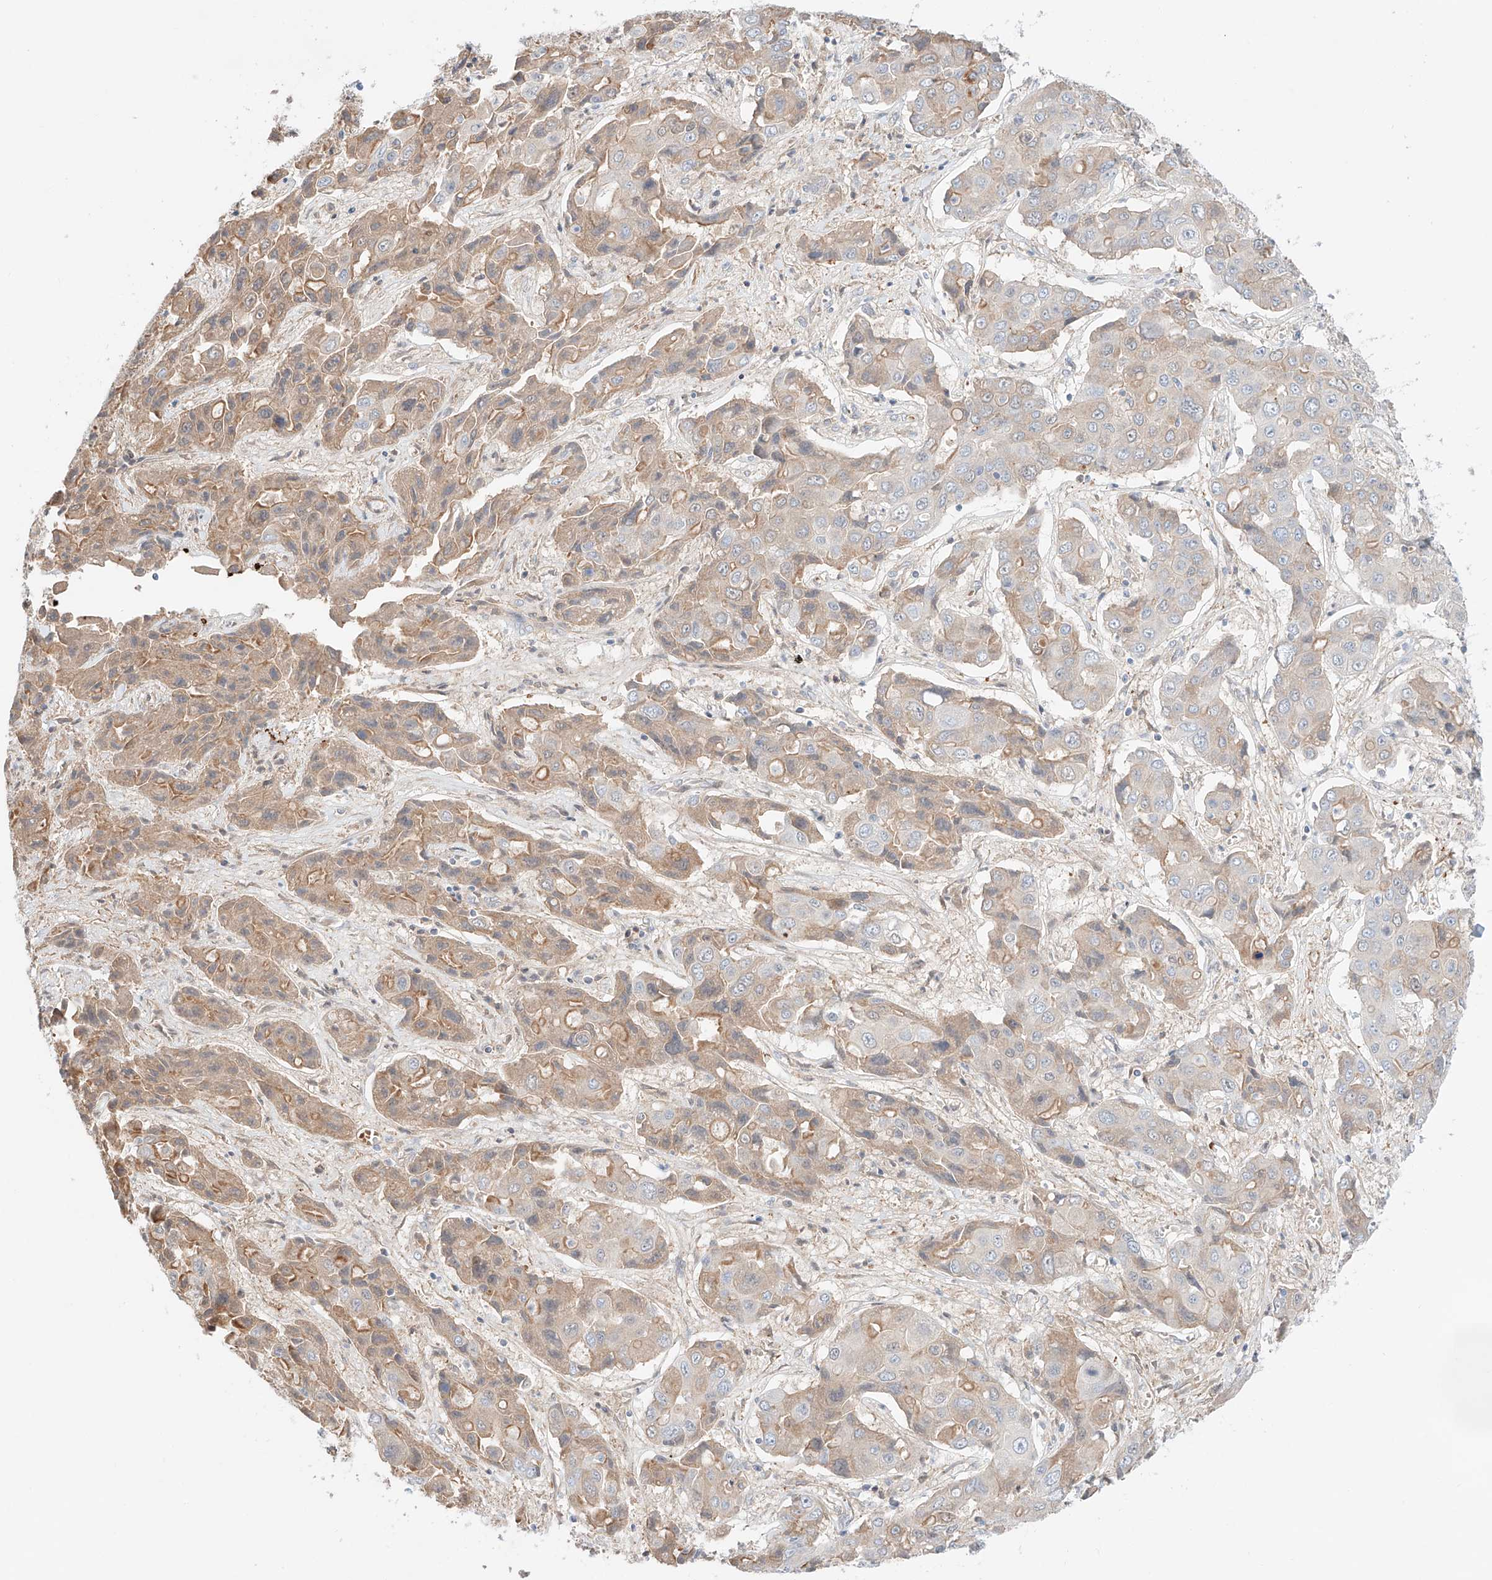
{"staining": {"intensity": "moderate", "quantity": "25%-75%", "location": "cytoplasmic/membranous"}, "tissue": "liver cancer", "cell_type": "Tumor cells", "image_type": "cancer", "snomed": [{"axis": "morphology", "description": "Cholangiocarcinoma"}, {"axis": "topography", "description": "Liver"}], "caption": "DAB (3,3'-diaminobenzidine) immunohistochemical staining of cholangiocarcinoma (liver) reveals moderate cytoplasmic/membranous protein expression in about 25%-75% of tumor cells. The staining is performed using DAB brown chromogen to label protein expression. The nuclei are counter-stained blue using hematoxylin.", "gene": "PGGT1B", "patient": {"sex": "male", "age": 67}}